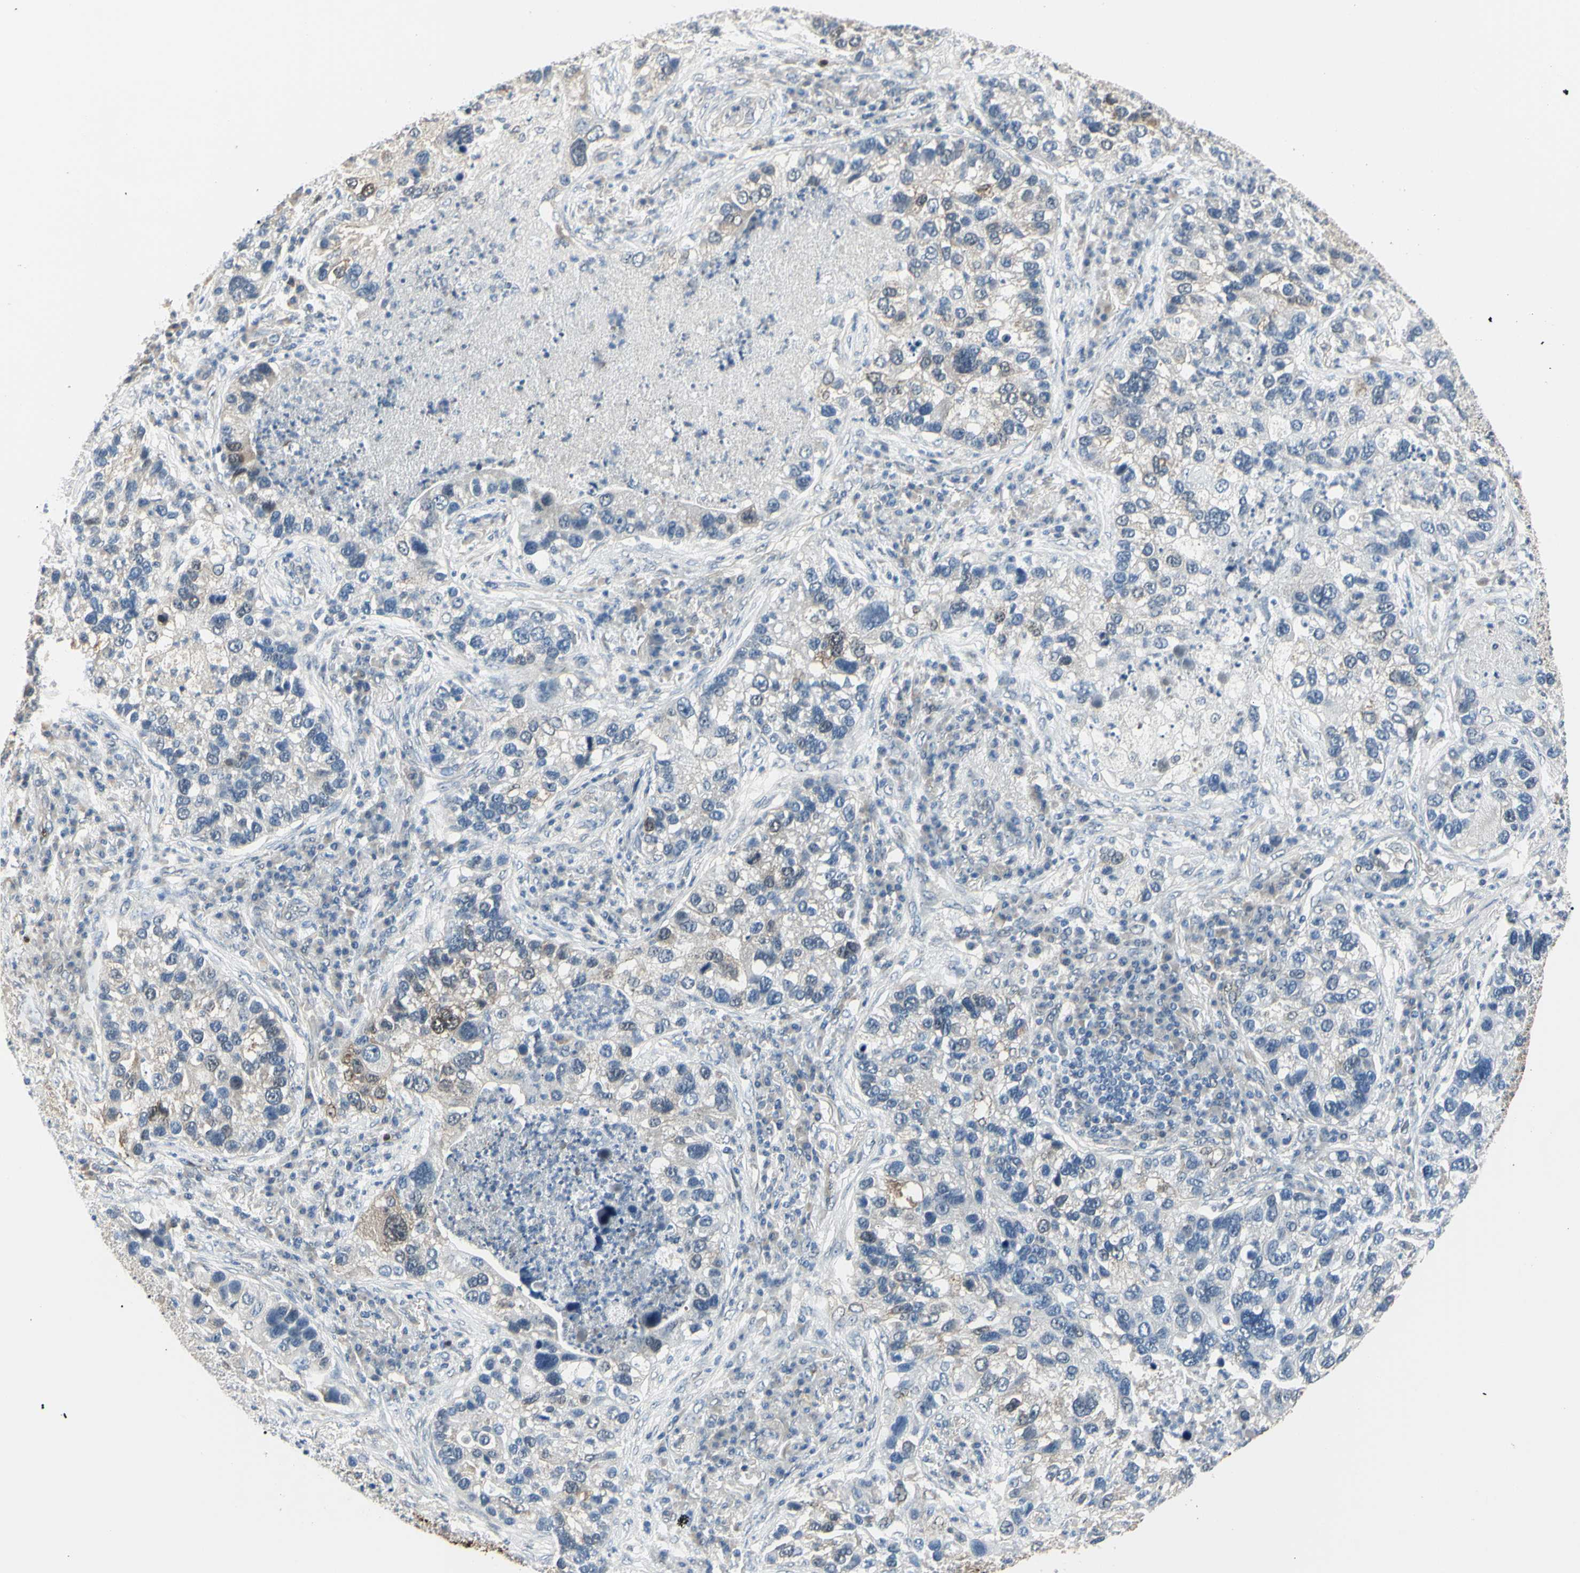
{"staining": {"intensity": "weak", "quantity": "<25%", "location": "cytoplasmic/membranous"}, "tissue": "lung cancer", "cell_type": "Tumor cells", "image_type": "cancer", "snomed": [{"axis": "morphology", "description": "Normal tissue, NOS"}, {"axis": "morphology", "description": "Adenocarcinoma, NOS"}, {"axis": "topography", "description": "Bronchus"}, {"axis": "topography", "description": "Lung"}], "caption": "This is an immunohistochemistry histopathology image of human lung cancer (adenocarcinoma). There is no expression in tumor cells.", "gene": "AKR1C3", "patient": {"sex": "male", "age": 54}}